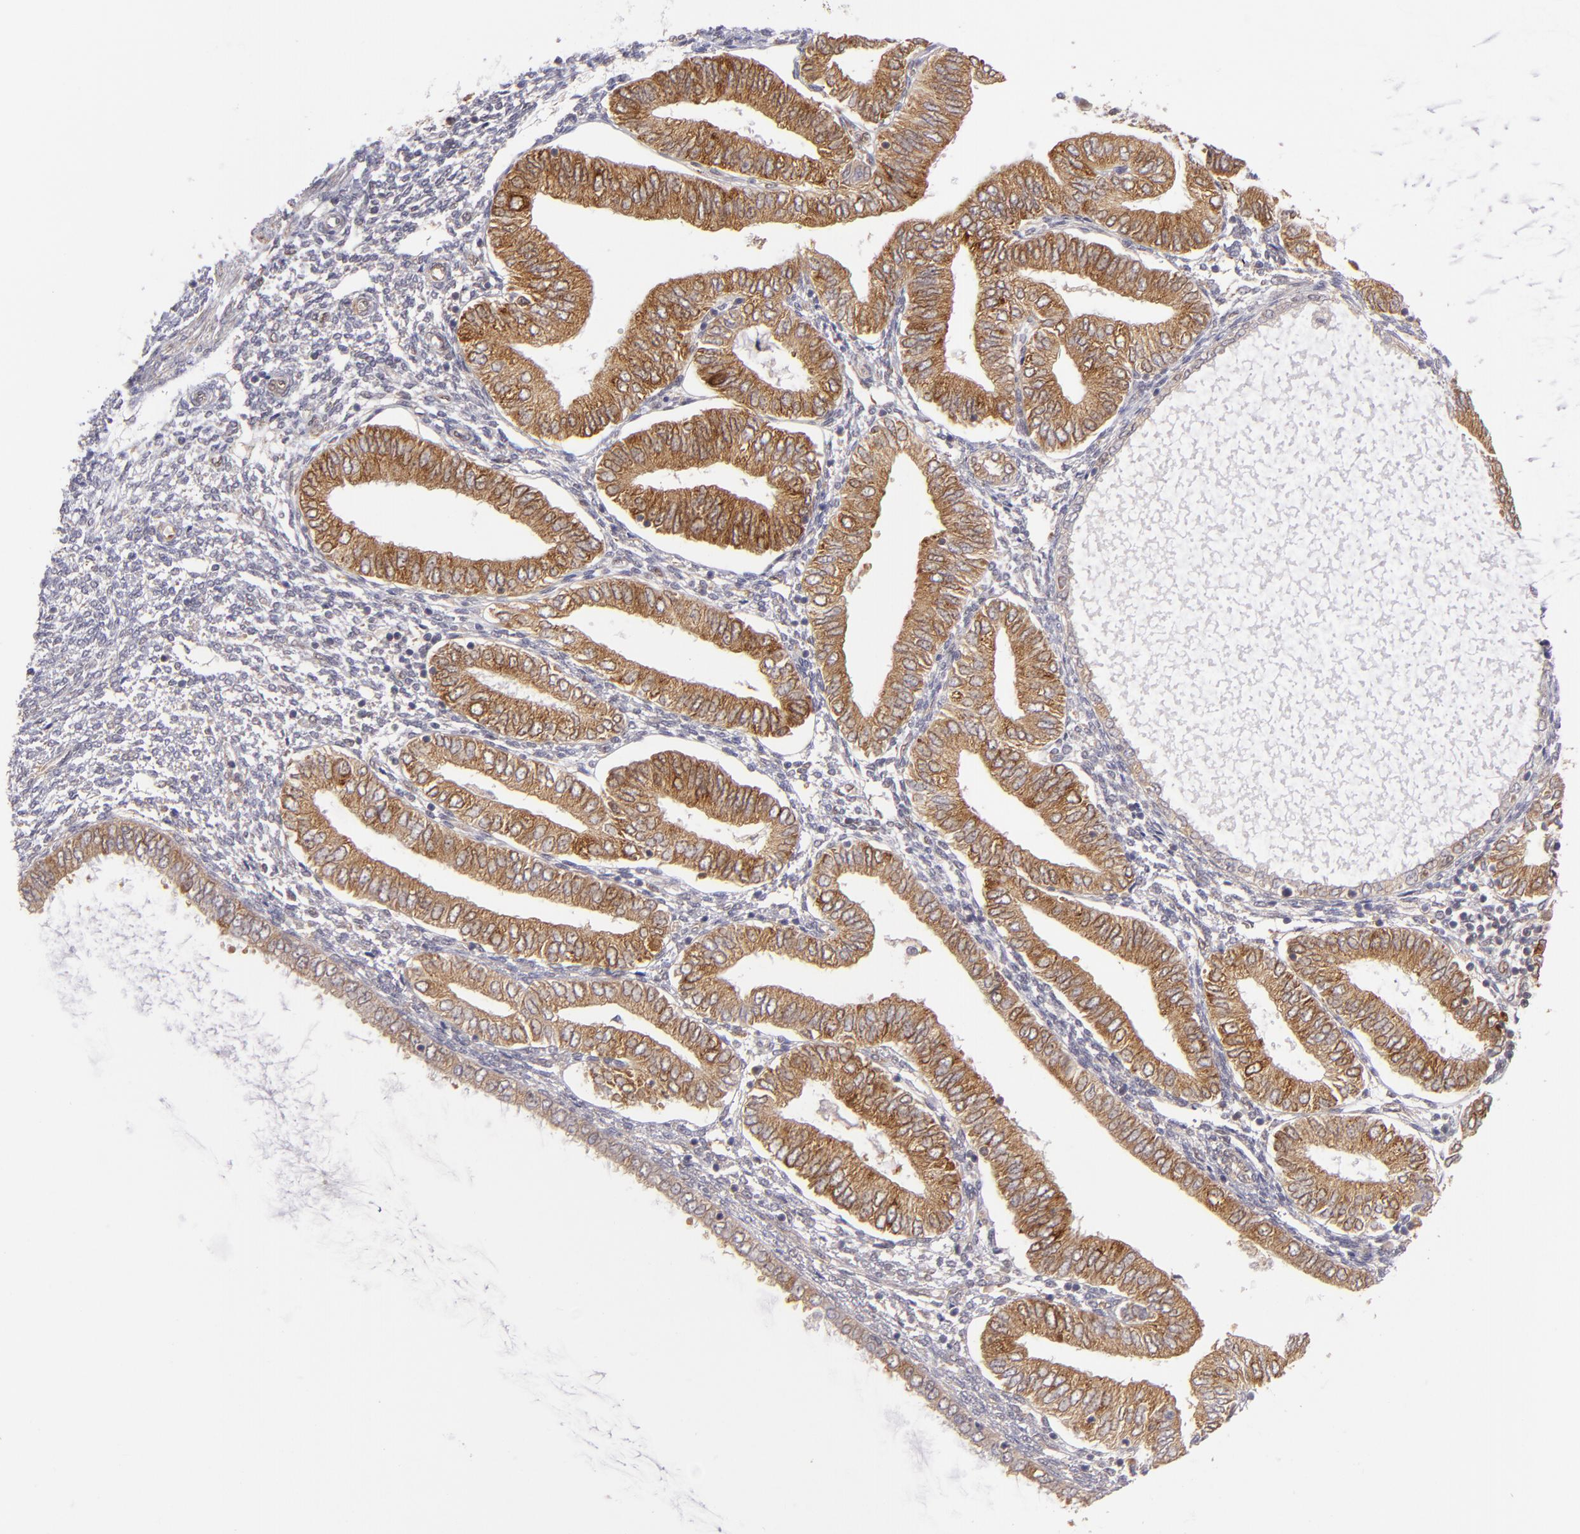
{"staining": {"intensity": "strong", "quantity": ">75%", "location": "cytoplasmic/membranous"}, "tissue": "endometrial cancer", "cell_type": "Tumor cells", "image_type": "cancer", "snomed": [{"axis": "morphology", "description": "Adenocarcinoma, NOS"}, {"axis": "topography", "description": "Endometrium"}], "caption": "Adenocarcinoma (endometrial) stained with DAB (3,3'-diaminobenzidine) immunohistochemistry shows high levels of strong cytoplasmic/membranous staining in approximately >75% of tumor cells. (Stains: DAB (3,3'-diaminobenzidine) in brown, nuclei in blue, Microscopy: brightfield microscopy at high magnification).", "gene": "PTPN13", "patient": {"sex": "female", "age": 51}}